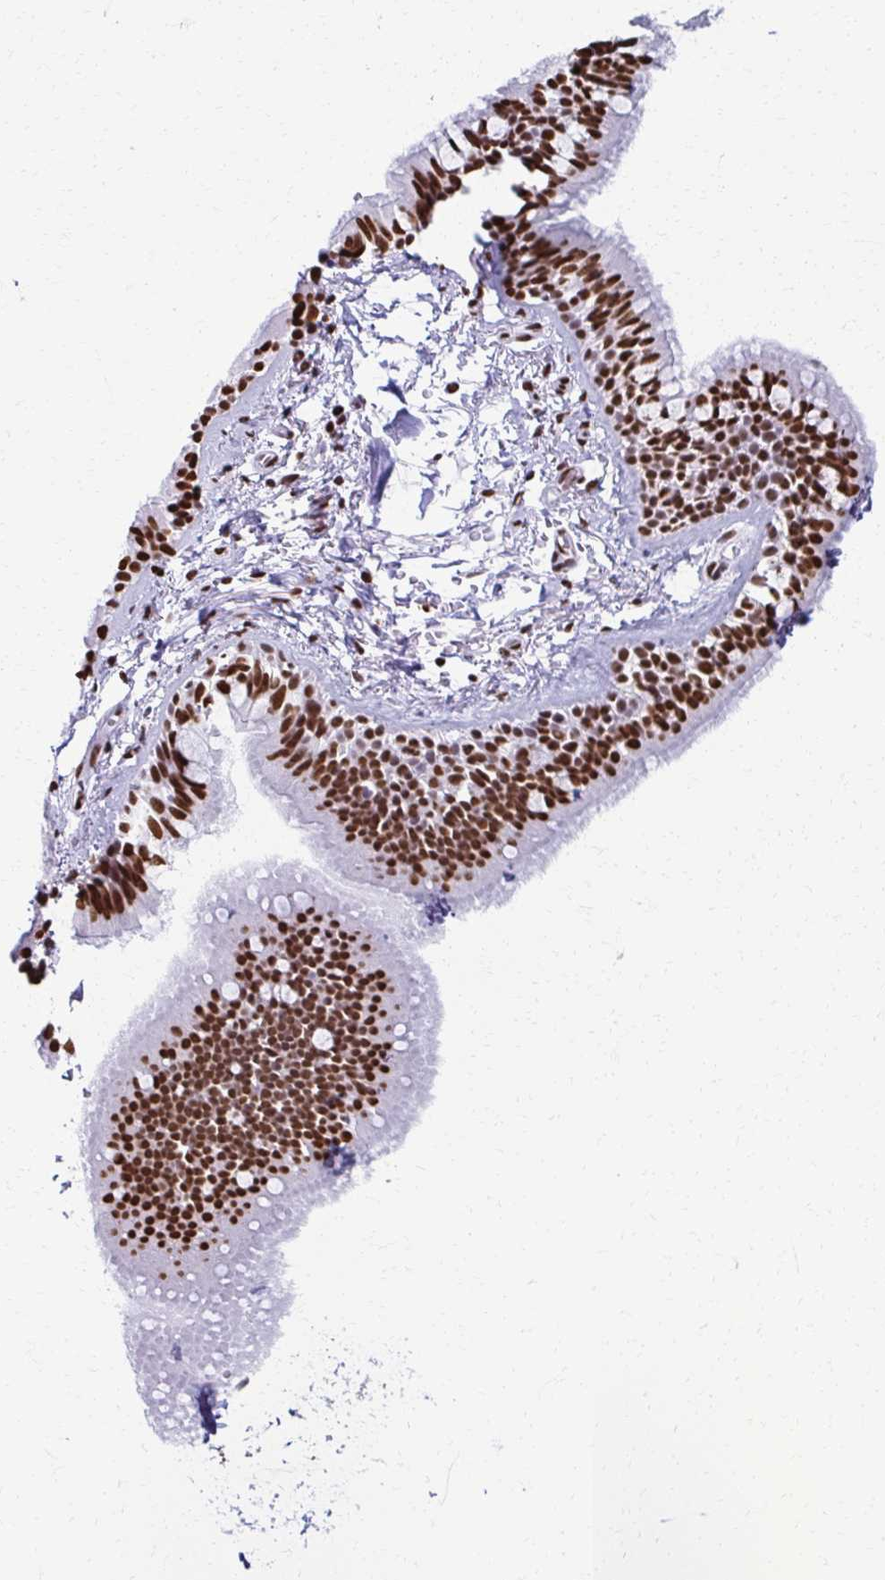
{"staining": {"intensity": "strong", "quantity": ">75%", "location": "nuclear"}, "tissue": "bronchus", "cell_type": "Respiratory epithelial cells", "image_type": "normal", "snomed": [{"axis": "morphology", "description": "Normal tissue, NOS"}, {"axis": "topography", "description": "Lymph node"}, {"axis": "topography", "description": "Cartilage tissue"}, {"axis": "topography", "description": "Bronchus"}], "caption": "Human bronchus stained with a protein marker demonstrates strong staining in respiratory epithelial cells.", "gene": "NONO", "patient": {"sex": "female", "age": 70}}